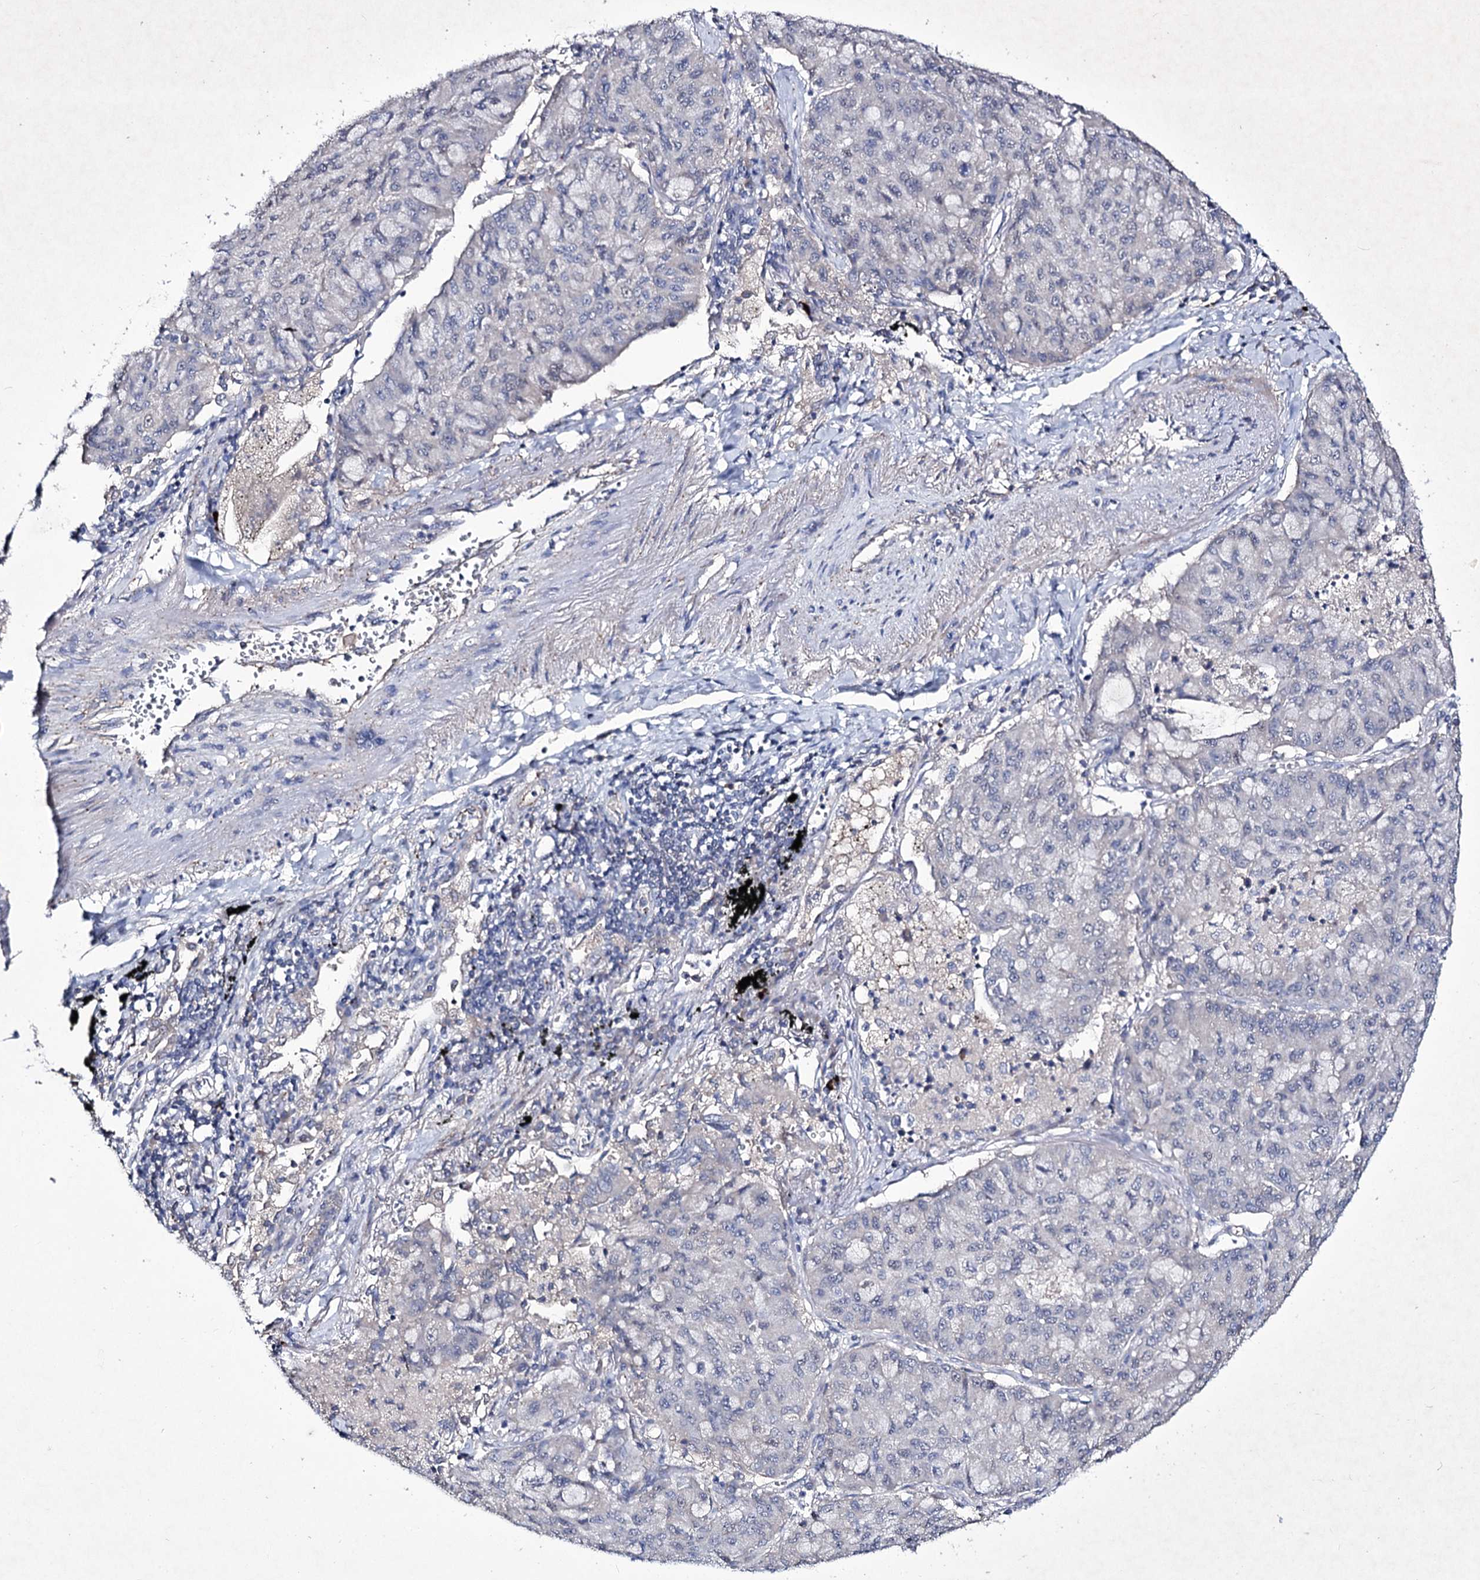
{"staining": {"intensity": "negative", "quantity": "none", "location": "none"}, "tissue": "lung cancer", "cell_type": "Tumor cells", "image_type": "cancer", "snomed": [{"axis": "morphology", "description": "Squamous cell carcinoma, NOS"}, {"axis": "topography", "description": "Lung"}], "caption": "High magnification brightfield microscopy of squamous cell carcinoma (lung) stained with DAB (3,3'-diaminobenzidine) (brown) and counterstained with hematoxylin (blue): tumor cells show no significant staining.", "gene": "SEMA4G", "patient": {"sex": "male", "age": 74}}